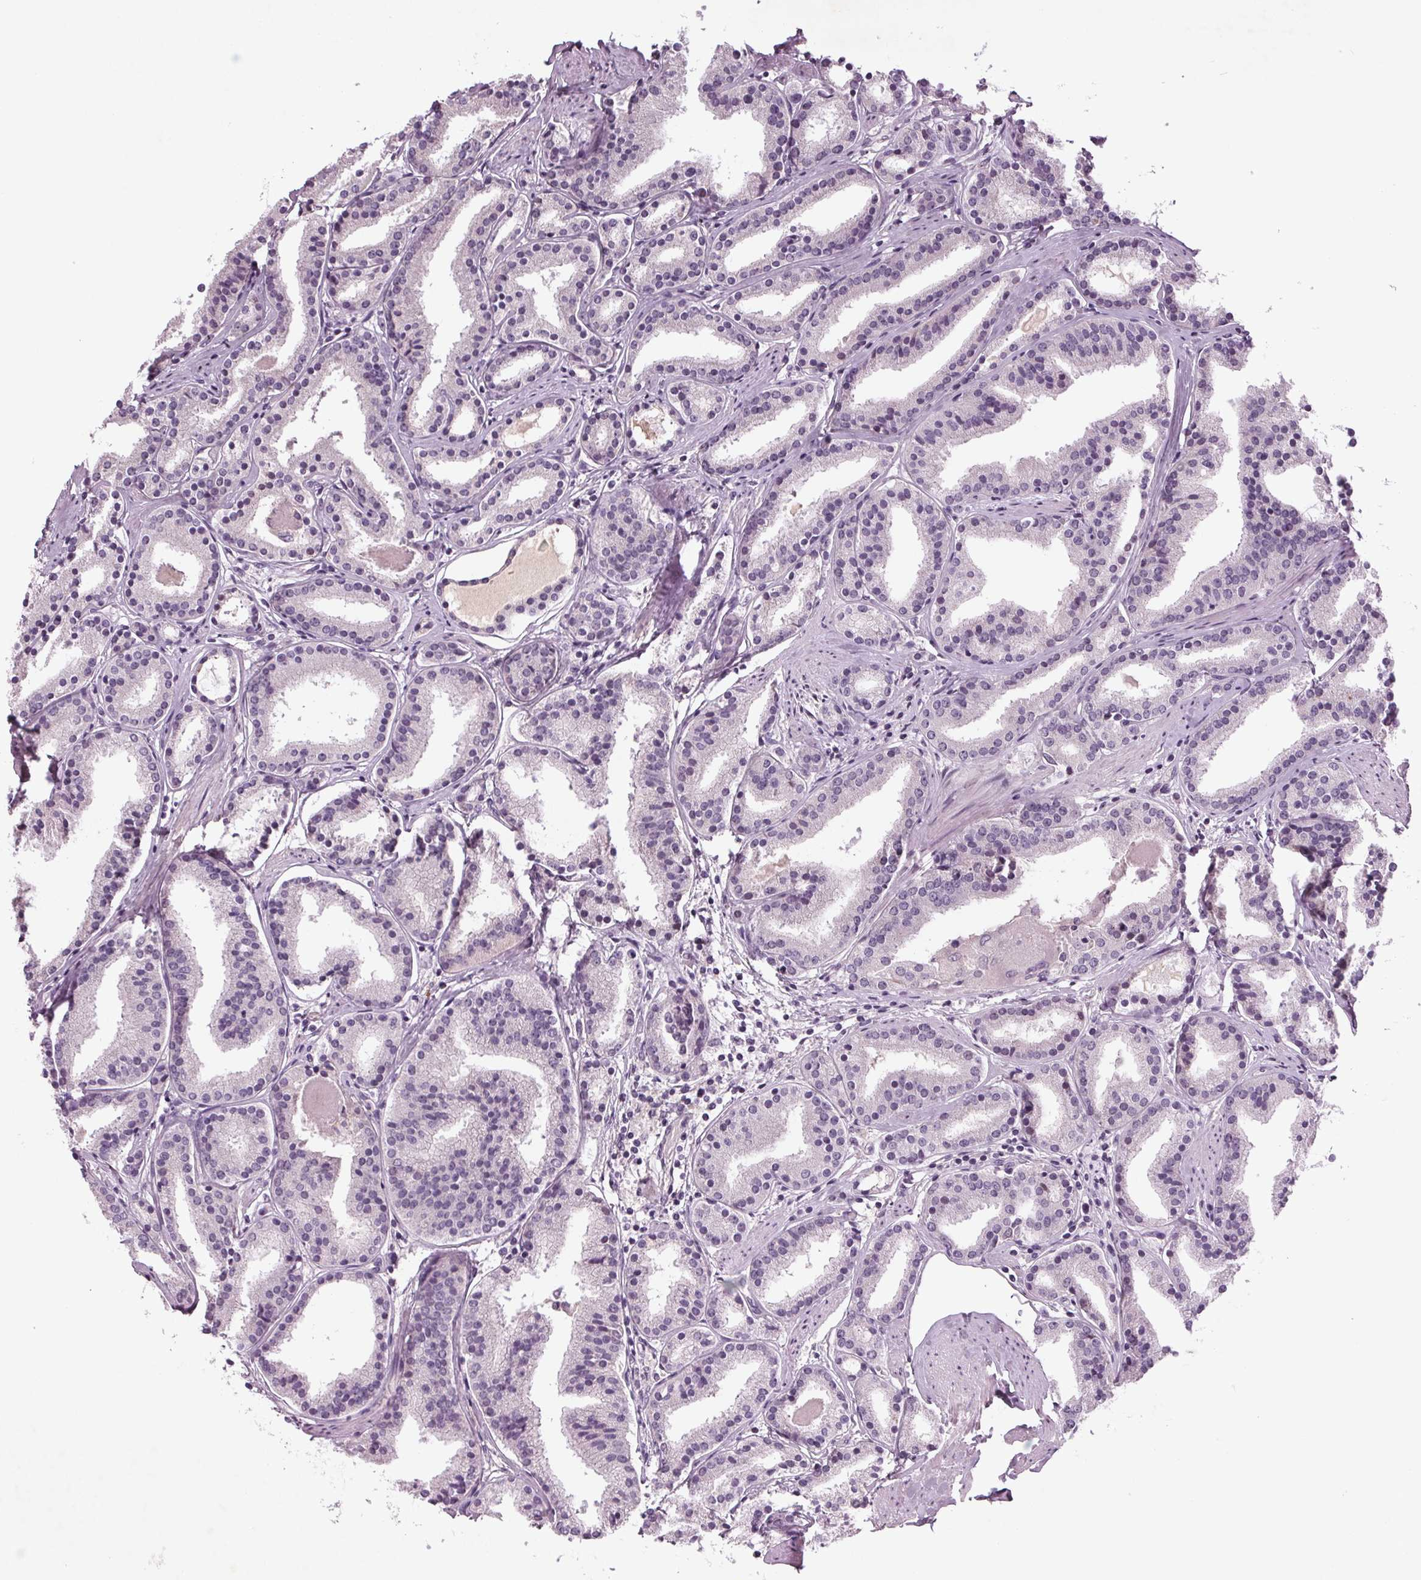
{"staining": {"intensity": "negative", "quantity": "none", "location": "none"}, "tissue": "prostate cancer", "cell_type": "Tumor cells", "image_type": "cancer", "snomed": [{"axis": "morphology", "description": "Adenocarcinoma, High grade"}, {"axis": "topography", "description": "Prostate"}], "caption": "There is no significant expression in tumor cells of prostate cancer (adenocarcinoma (high-grade)). (DAB (3,3'-diaminobenzidine) immunohistochemistry (IHC) visualized using brightfield microscopy, high magnification).", "gene": "BHLHE22", "patient": {"sex": "male", "age": 63}}